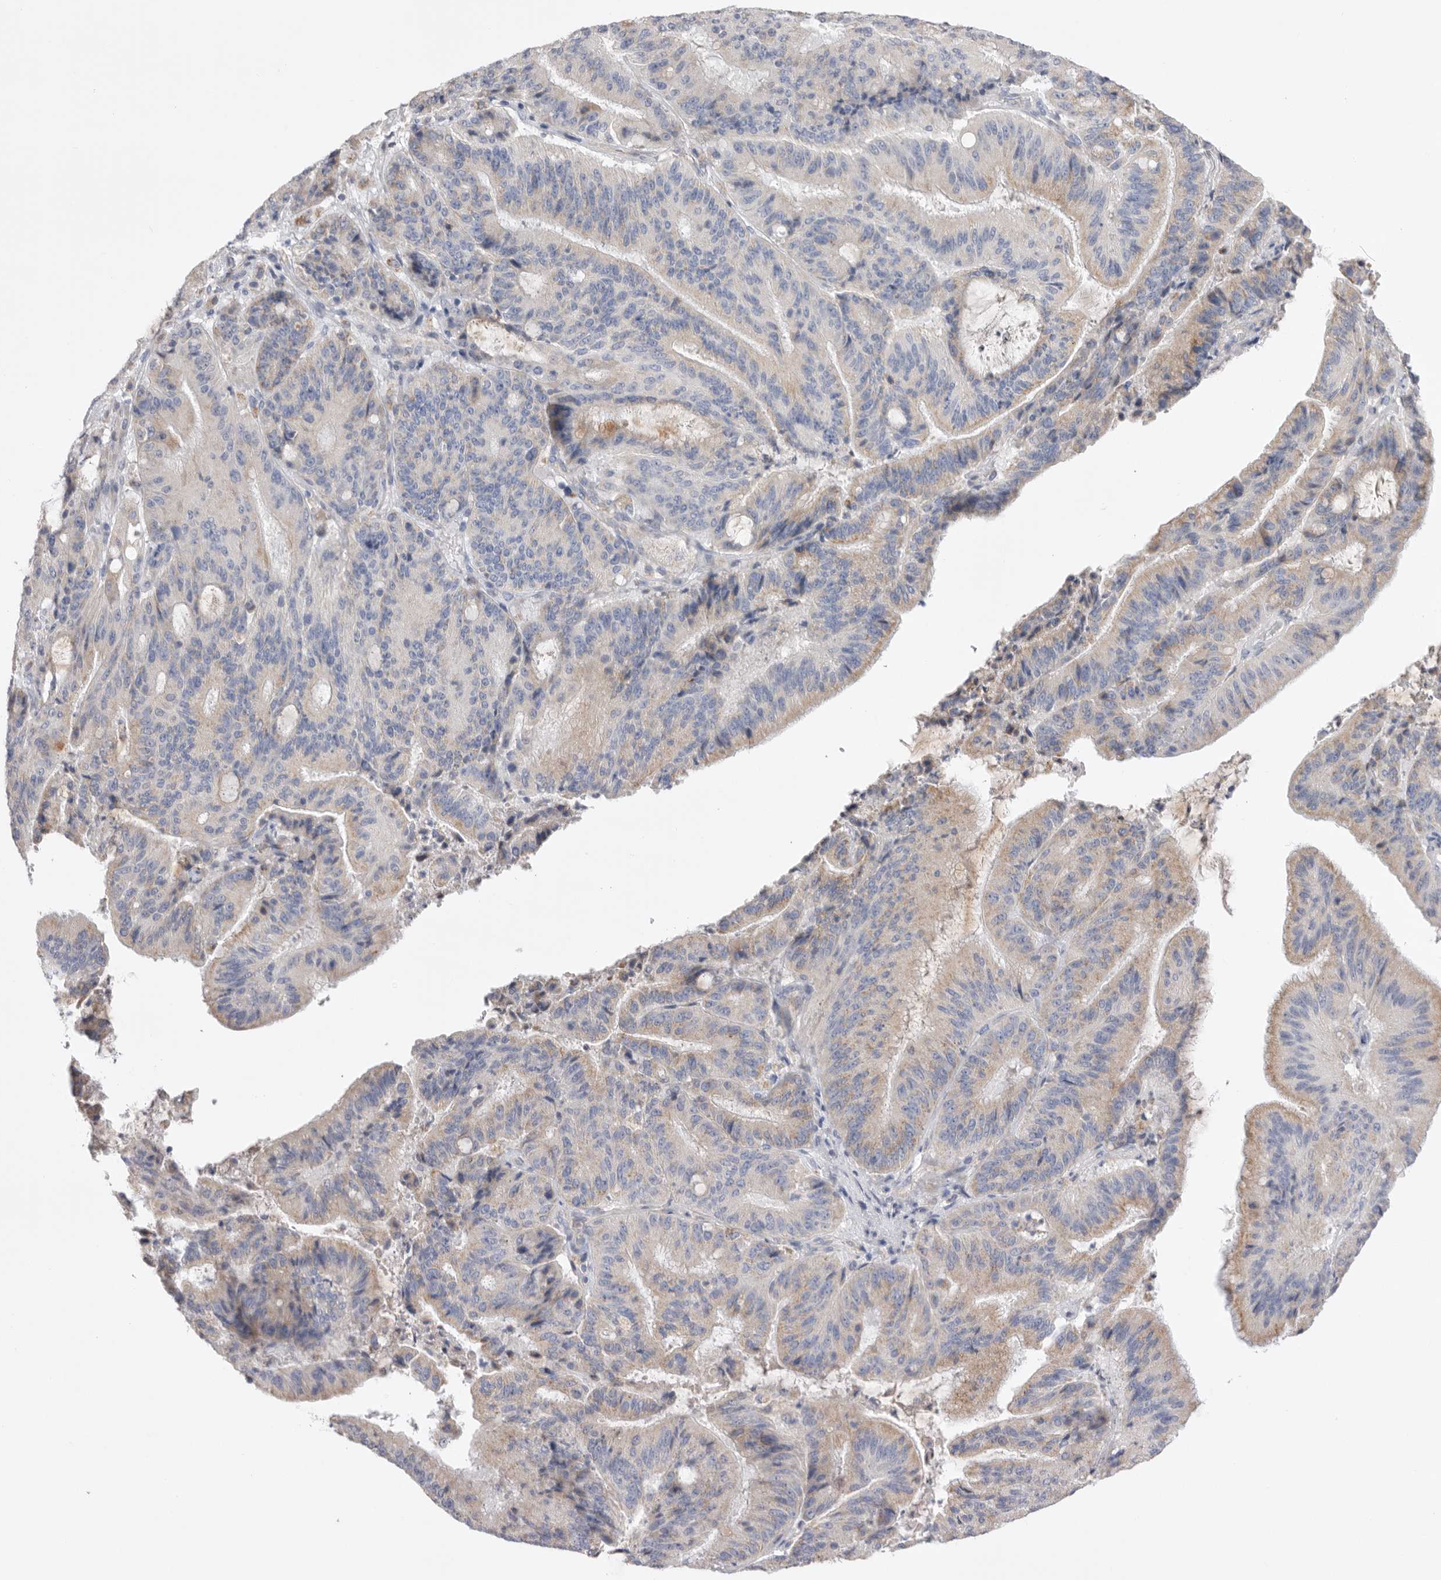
{"staining": {"intensity": "weak", "quantity": "25%-75%", "location": "cytoplasmic/membranous"}, "tissue": "liver cancer", "cell_type": "Tumor cells", "image_type": "cancer", "snomed": [{"axis": "morphology", "description": "Normal tissue, NOS"}, {"axis": "morphology", "description": "Cholangiocarcinoma"}, {"axis": "topography", "description": "Liver"}, {"axis": "topography", "description": "Peripheral nerve tissue"}], "caption": "Human cholangiocarcinoma (liver) stained for a protein (brown) reveals weak cytoplasmic/membranous positive staining in approximately 25%-75% of tumor cells.", "gene": "CCDC126", "patient": {"sex": "female", "age": 73}}